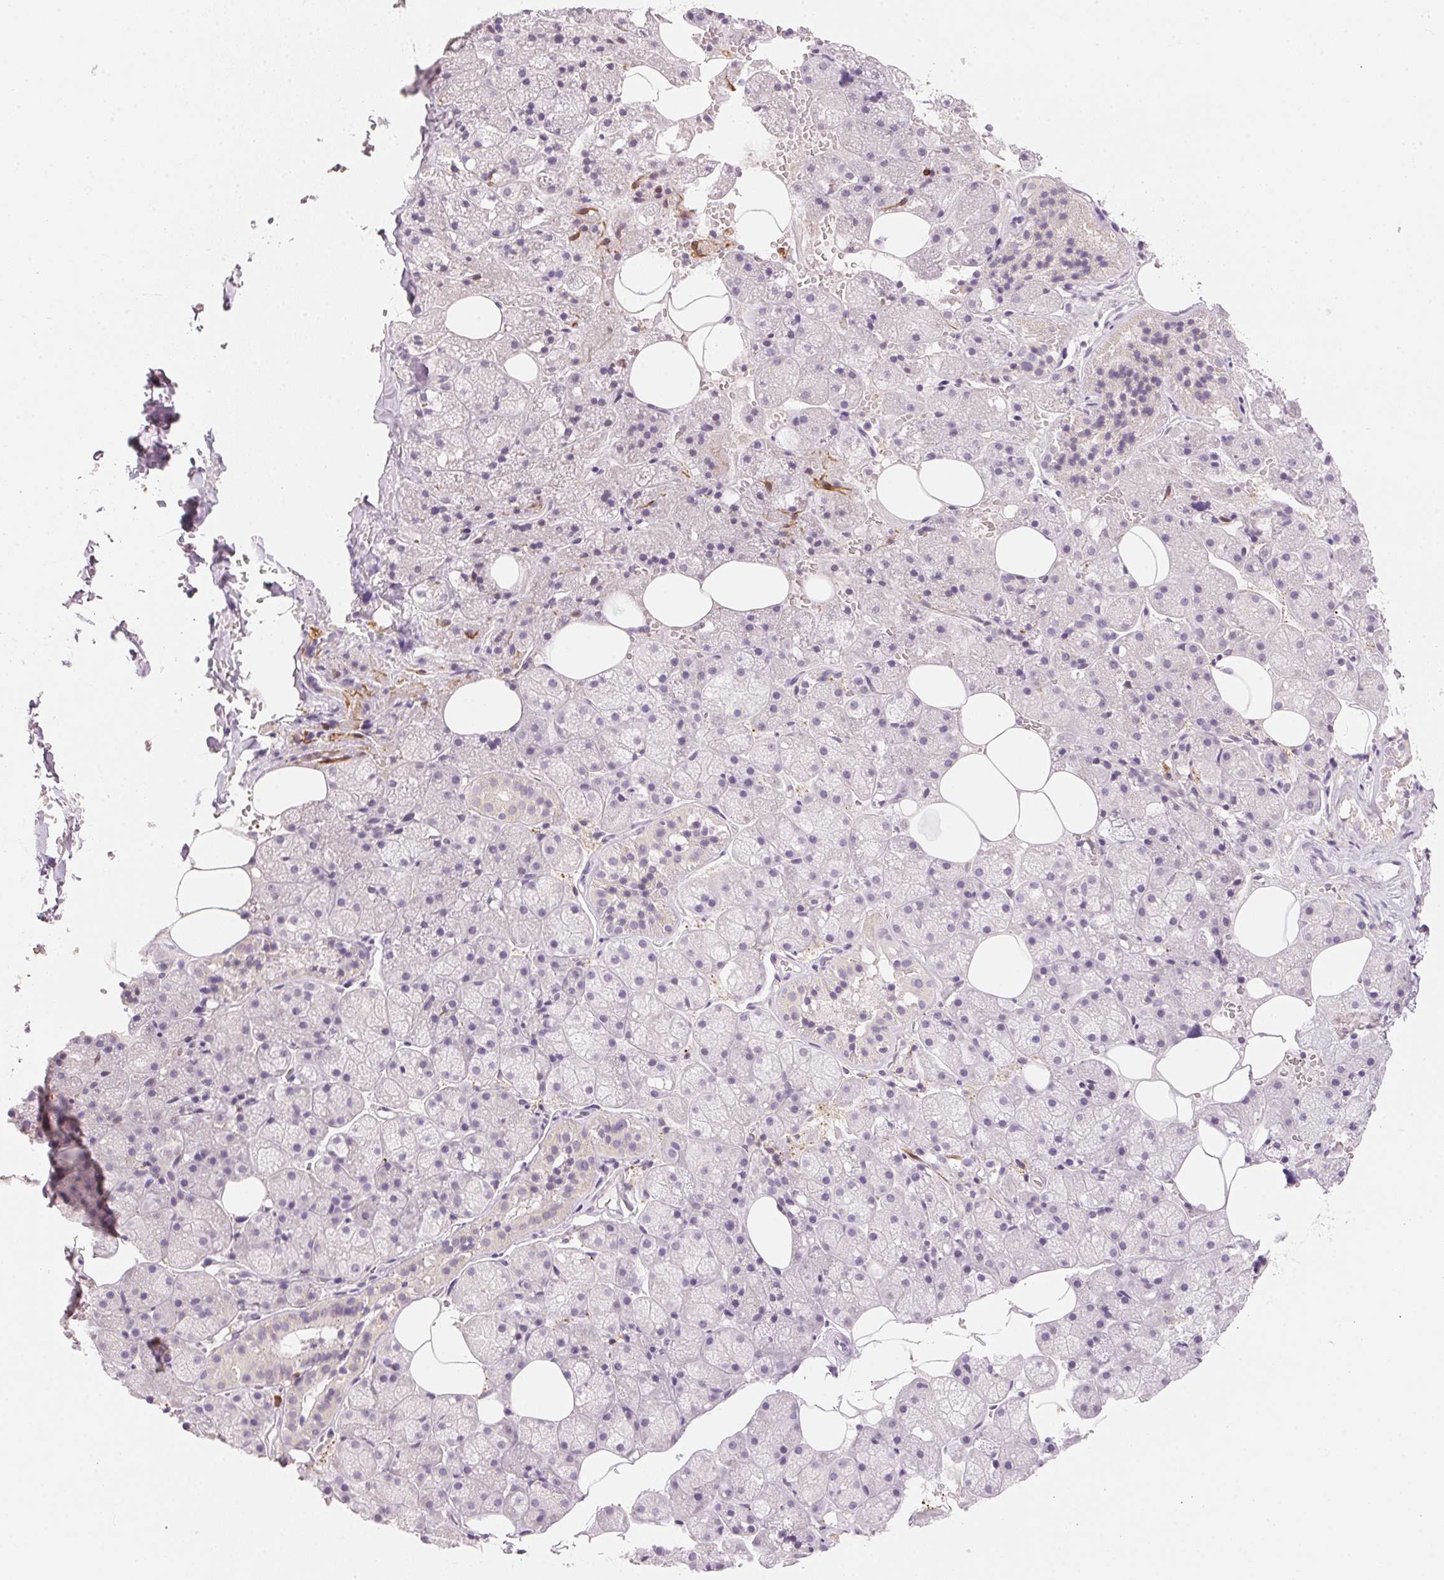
{"staining": {"intensity": "negative", "quantity": "none", "location": "none"}, "tissue": "salivary gland", "cell_type": "Glandular cells", "image_type": "normal", "snomed": [{"axis": "morphology", "description": "Normal tissue, NOS"}, {"axis": "topography", "description": "Salivary gland"}, {"axis": "topography", "description": "Peripheral nerve tissue"}], "caption": "DAB (3,3'-diaminobenzidine) immunohistochemical staining of unremarkable human salivary gland shows no significant staining in glandular cells.", "gene": "RMDN2", "patient": {"sex": "male", "age": 38}}